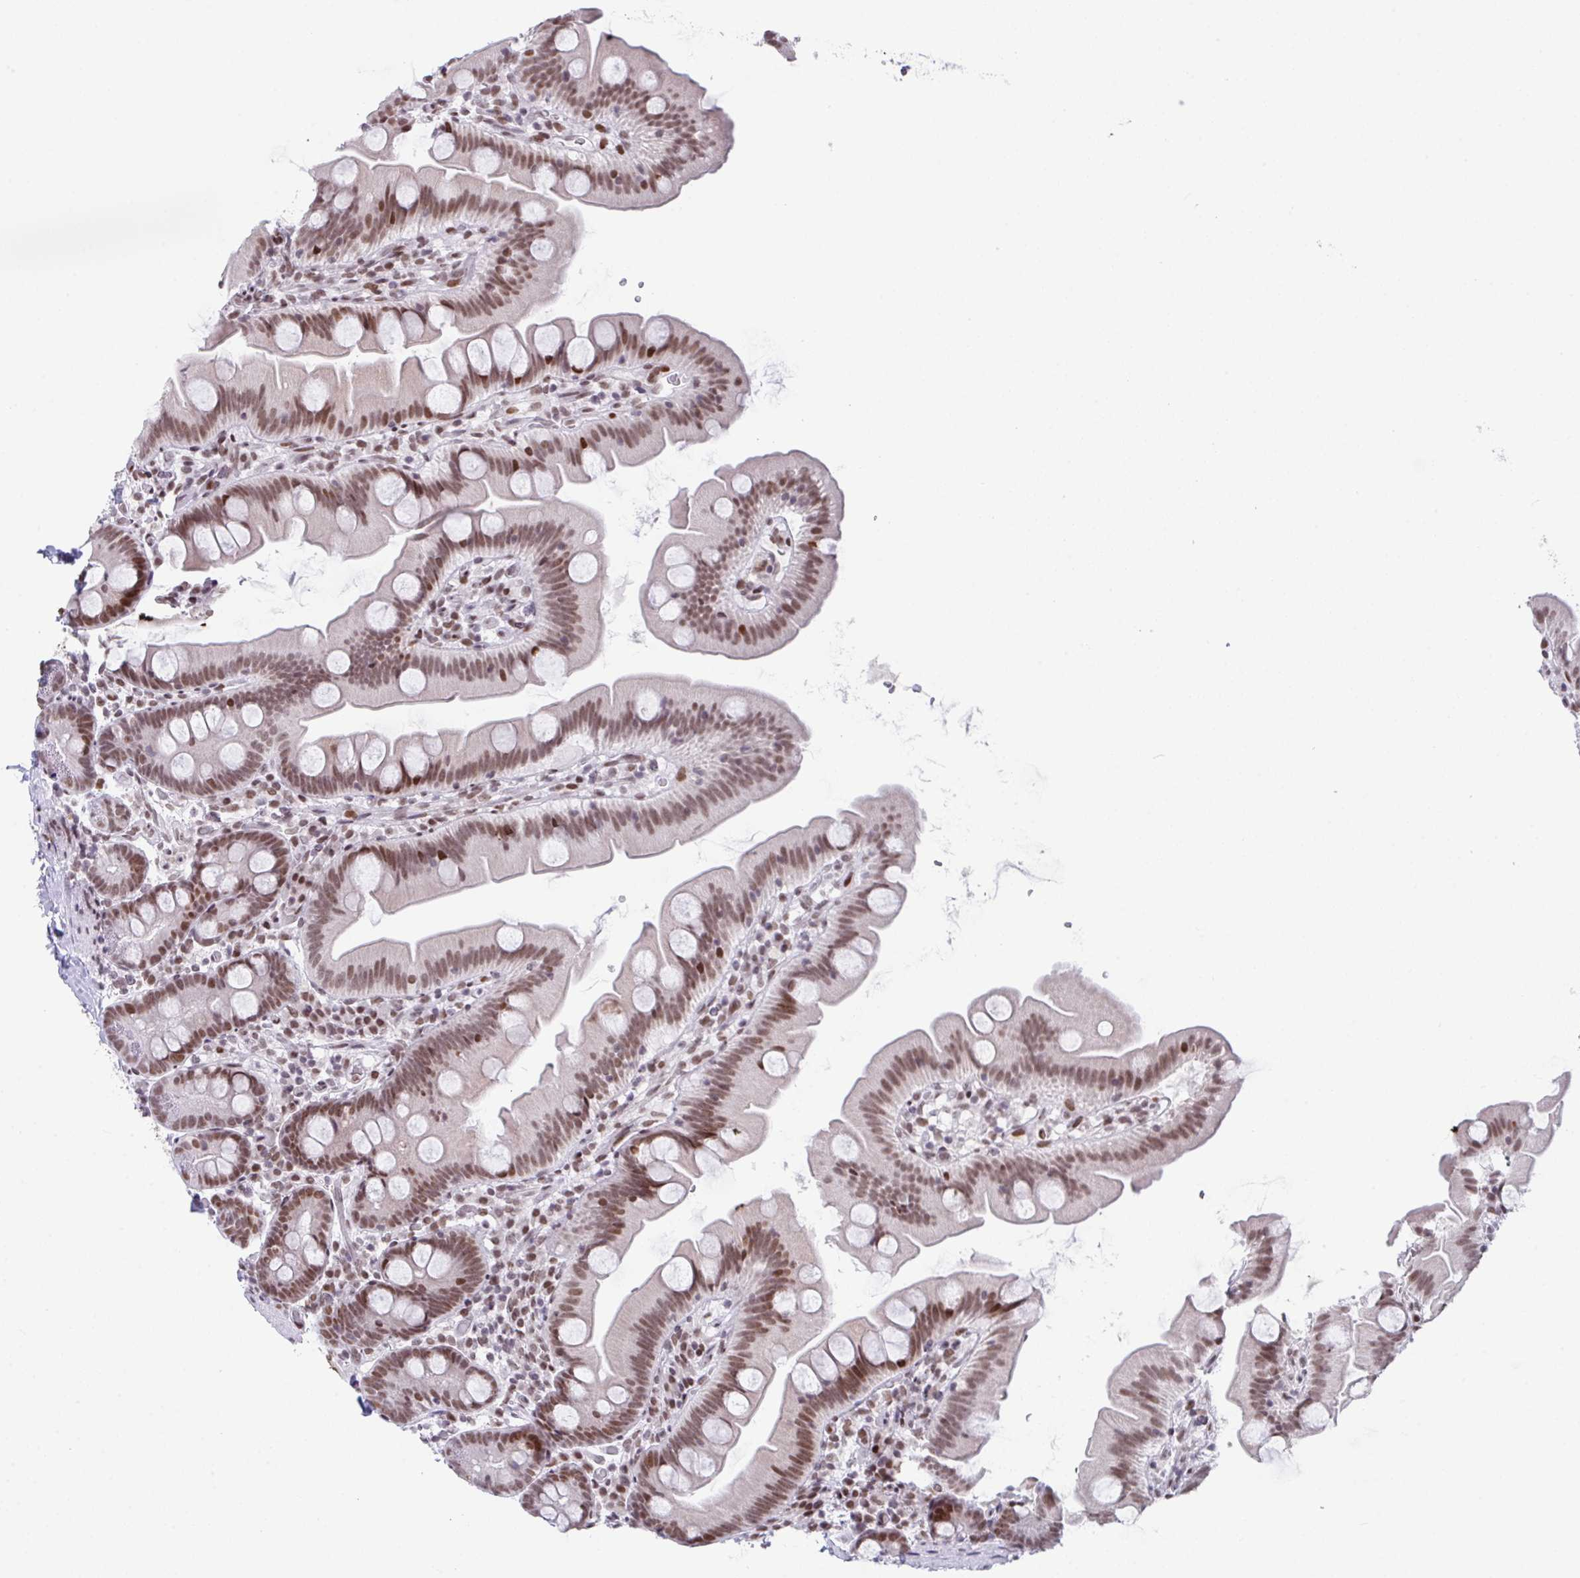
{"staining": {"intensity": "moderate", "quantity": ">75%", "location": "nuclear"}, "tissue": "small intestine", "cell_type": "Glandular cells", "image_type": "normal", "snomed": [{"axis": "morphology", "description": "Normal tissue, NOS"}, {"axis": "topography", "description": "Small intestine"}], "caption": "Protein staining of unremarkable small intestine displays moderate nuclear staining in approximately >75% of glandular cells. Ihc stains the protein of interest in brown and the nuclei are stained blue.", "gene": "CLP1", "patient": {"sex": "female", "age": 68}}